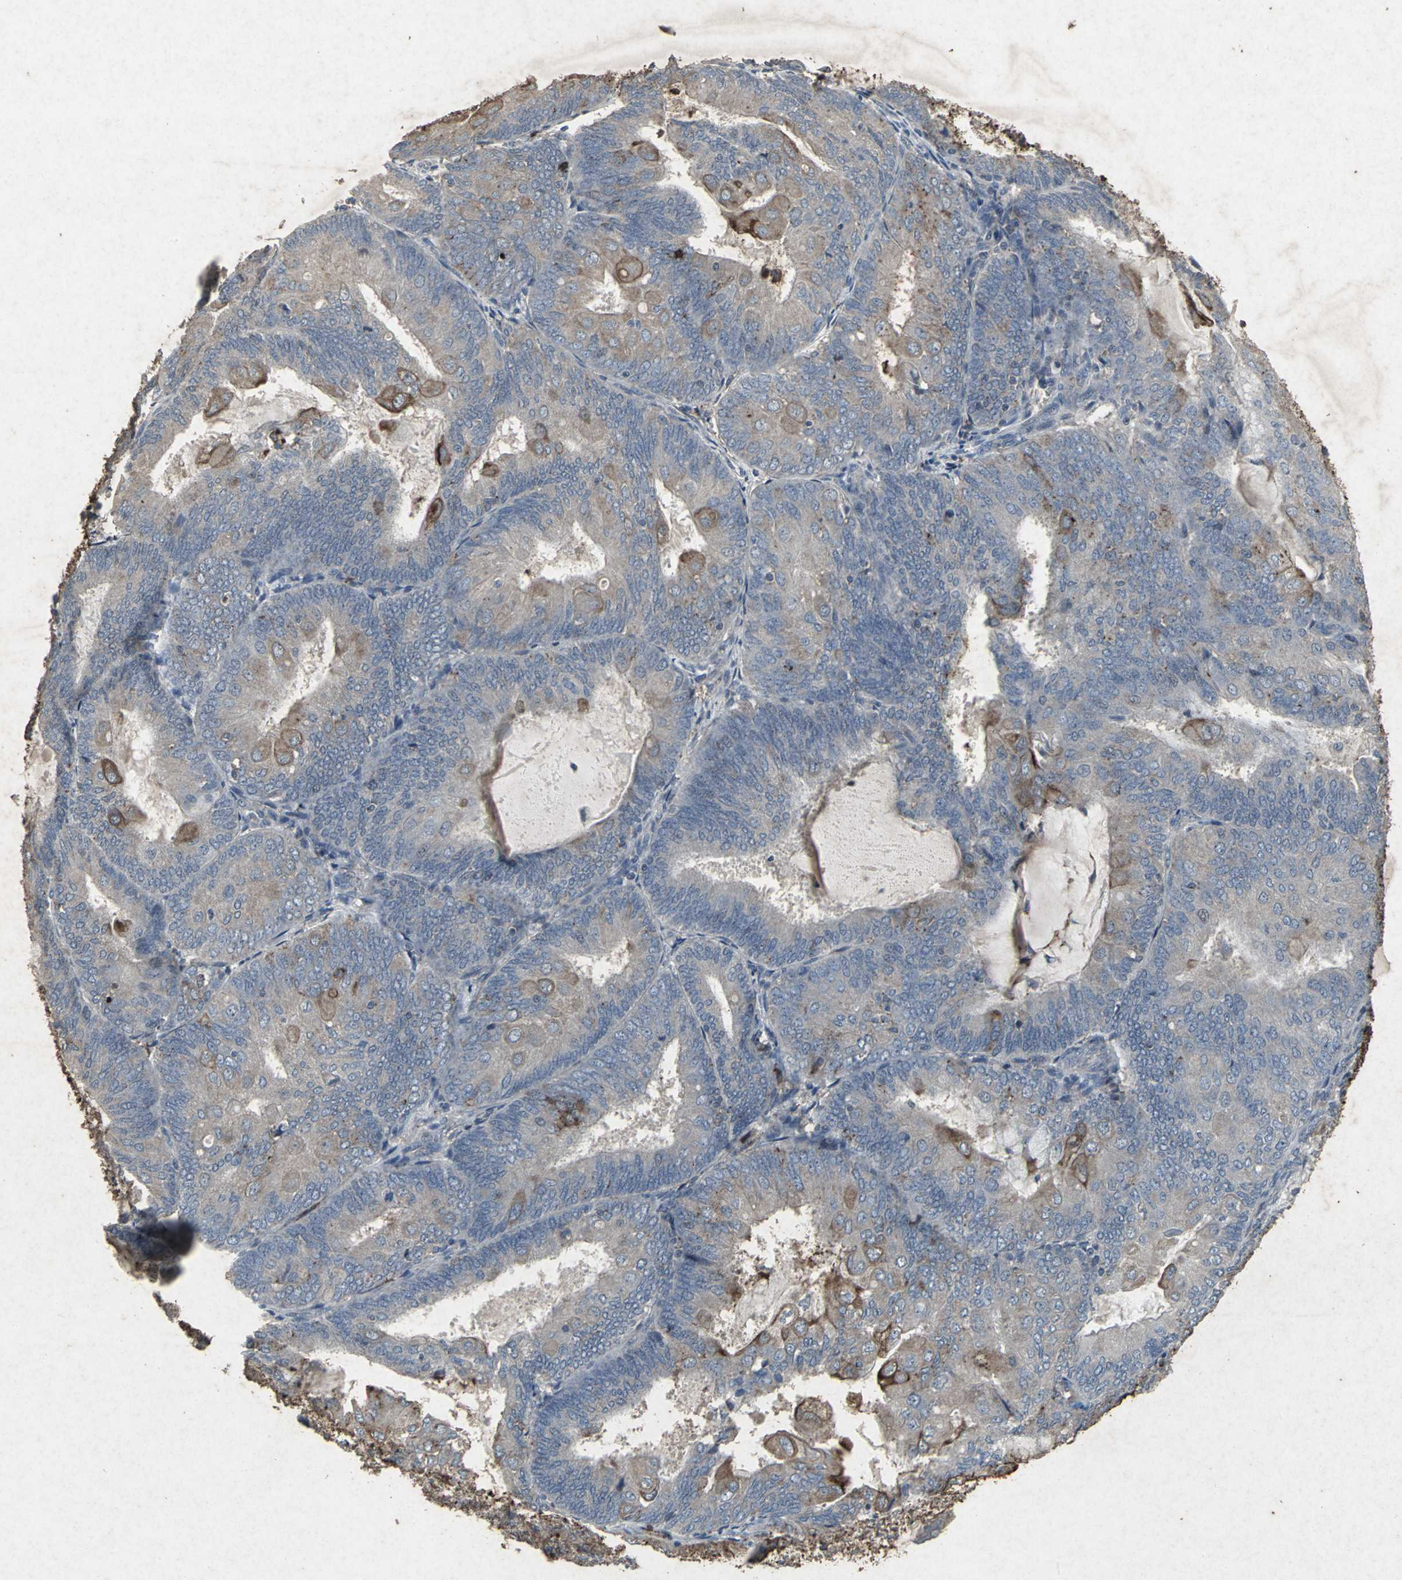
{"staining": {"intensity": "strong", "quantity": "25%-75%", "location": "cytoplasmic/membranous"}, "tissue": "endometrial cancer", "cell_type": "Tumor cells", "image_type": "cancer", "snomed": [{"axis": "morphology", "description": "Adenocarcinoma, NOS"}, {"axis": "topography", "description": "Endometrium"}], "caption": "A high-resolution image shows immunohistochemistry staining of endometrial cancer, which reveals strong cytoplasmic/membranous staining in about 25%-75% of tumor cells.", "gene": "CCR9", "patient": {"sex": "female", "age": 81}}